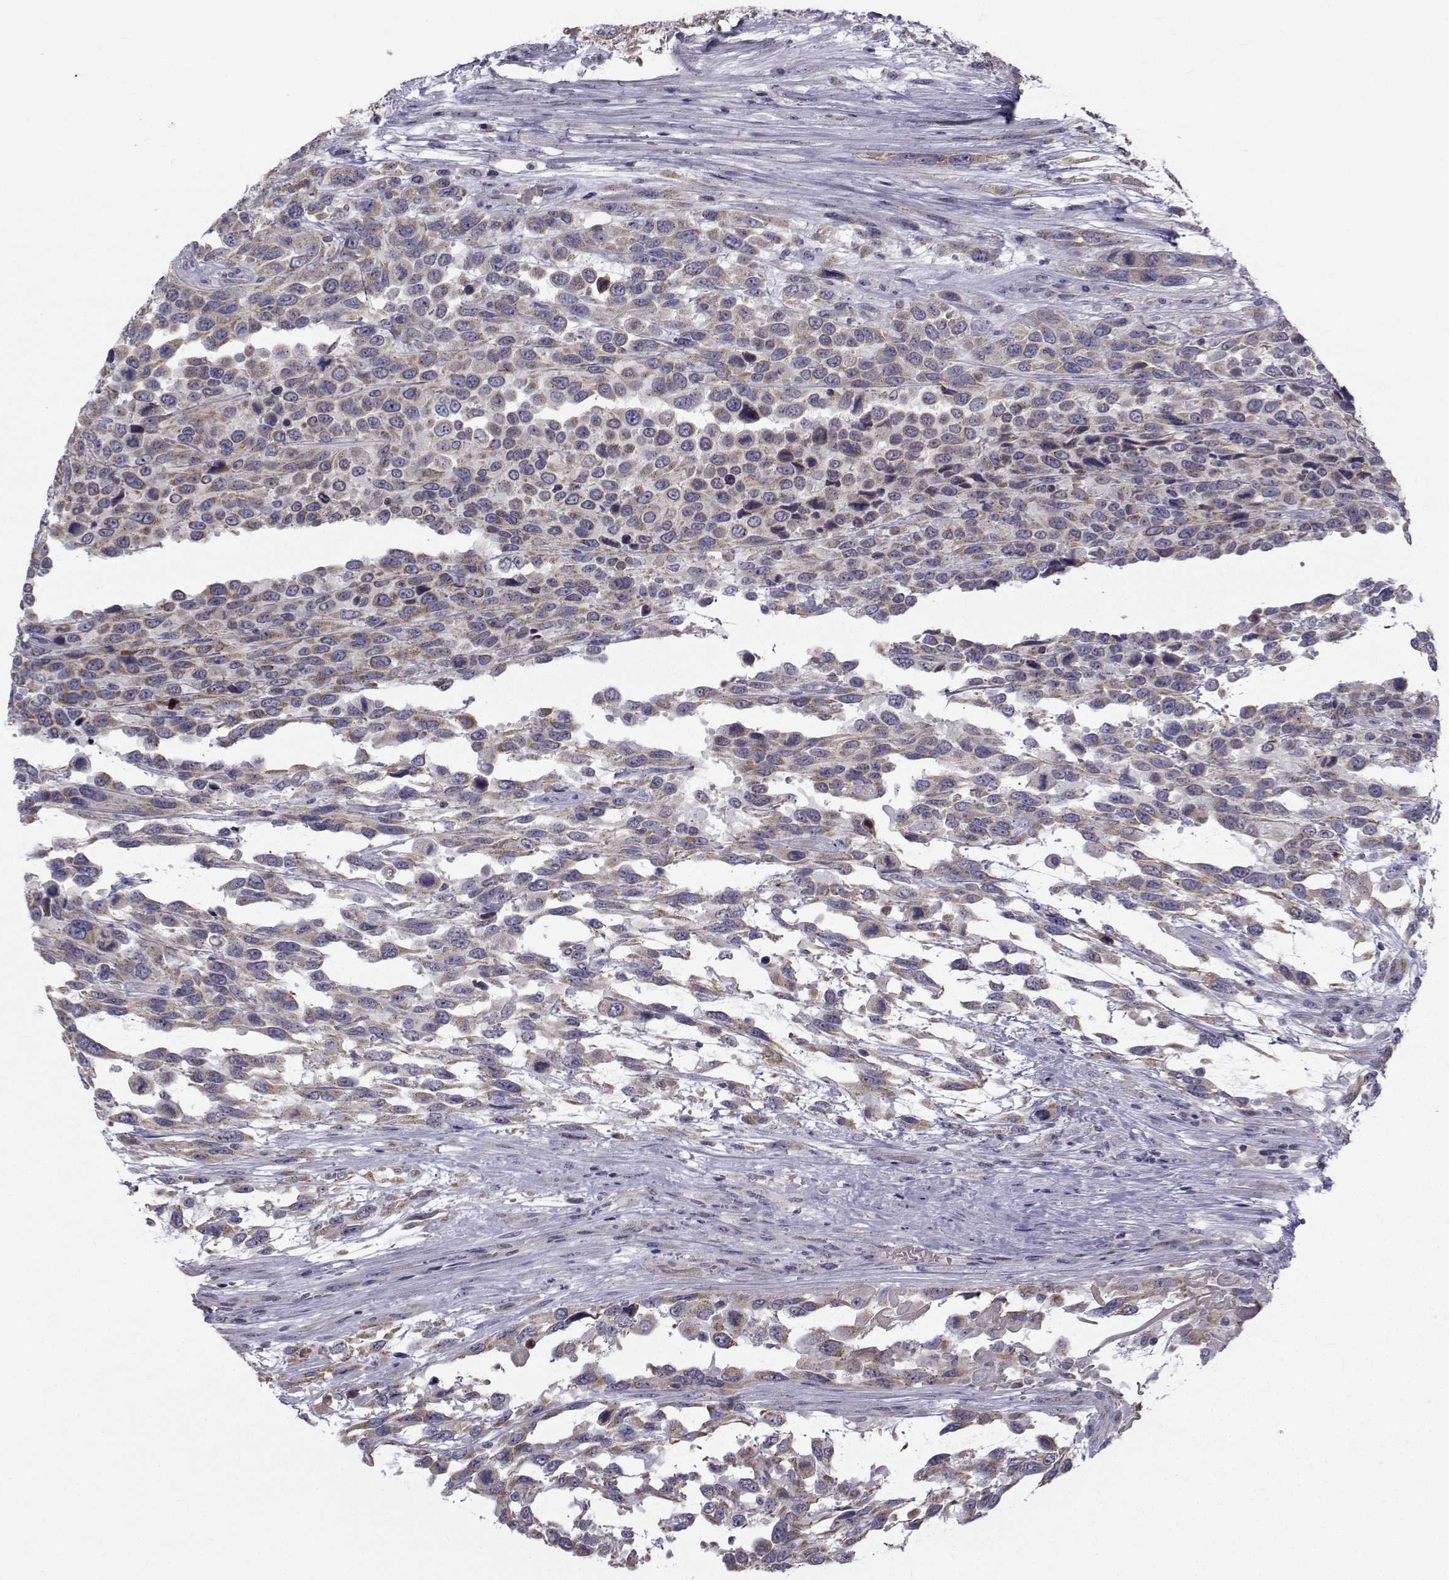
{"staining": {"intensity": "weak", "quantity": "25%-75%", "location": "cytoplasmic/membranous"}, "tissue": "urothelial cancer", "cell_type": "Tumor cells", "image_type": "cancer", "snomed": [{"axis": "morphology", "description": "Urothelial carcinoma, High grade"}, {"axis": "topography", "description": "Urinary bladder"}], "caption": "High-power microscopy captured an immunohistochemistry histopathology image of urothelial cancer, revealing weak cytoplasmic/membranous positivity in about 25%-75% of tumor cells.", "gene": "ANGPT1", "patient": {"sex": "female", "age": 70}}